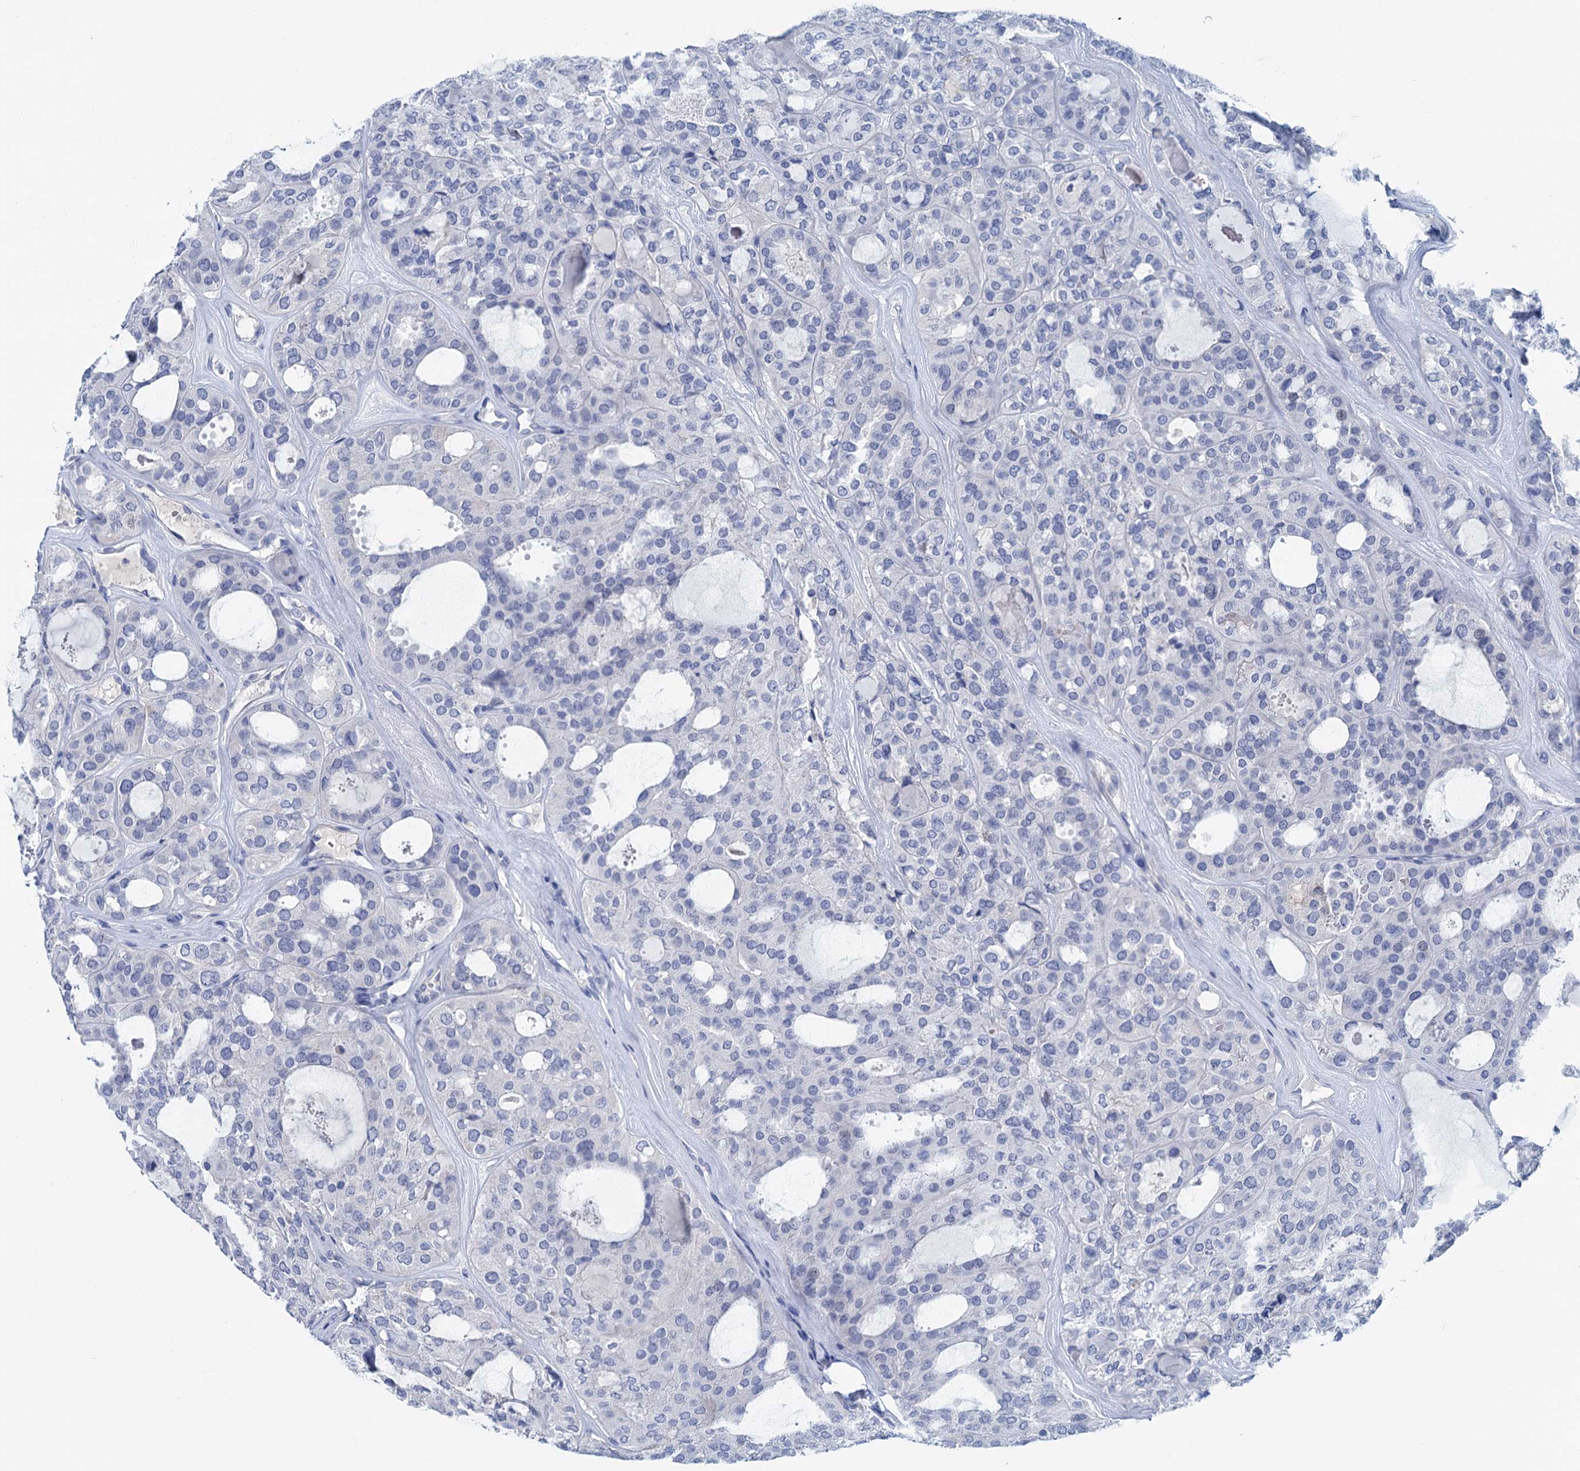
{"staining": {"intensity": "negative", "quantity": "none", "location": "none"}, "tissue": "thyroid cancer", "cell_type": "Tumor cells", "image_type": "cancer", "snomed": [{"axis": "morphology", "description": "Follicular adenoma carcinoma, NOS"}, {"axis": "topography", "description": "Thyroid gland"}], "caption": "Immunohistochemistry histopathology image of neoplastic tissue: thyroid cancer (follicular adenoma carcinoma) stained with DAB displays no significant protein expression in tumor cells.", "gene": "MYOZ3", "patient": {"sex": "male", "age": 75}}